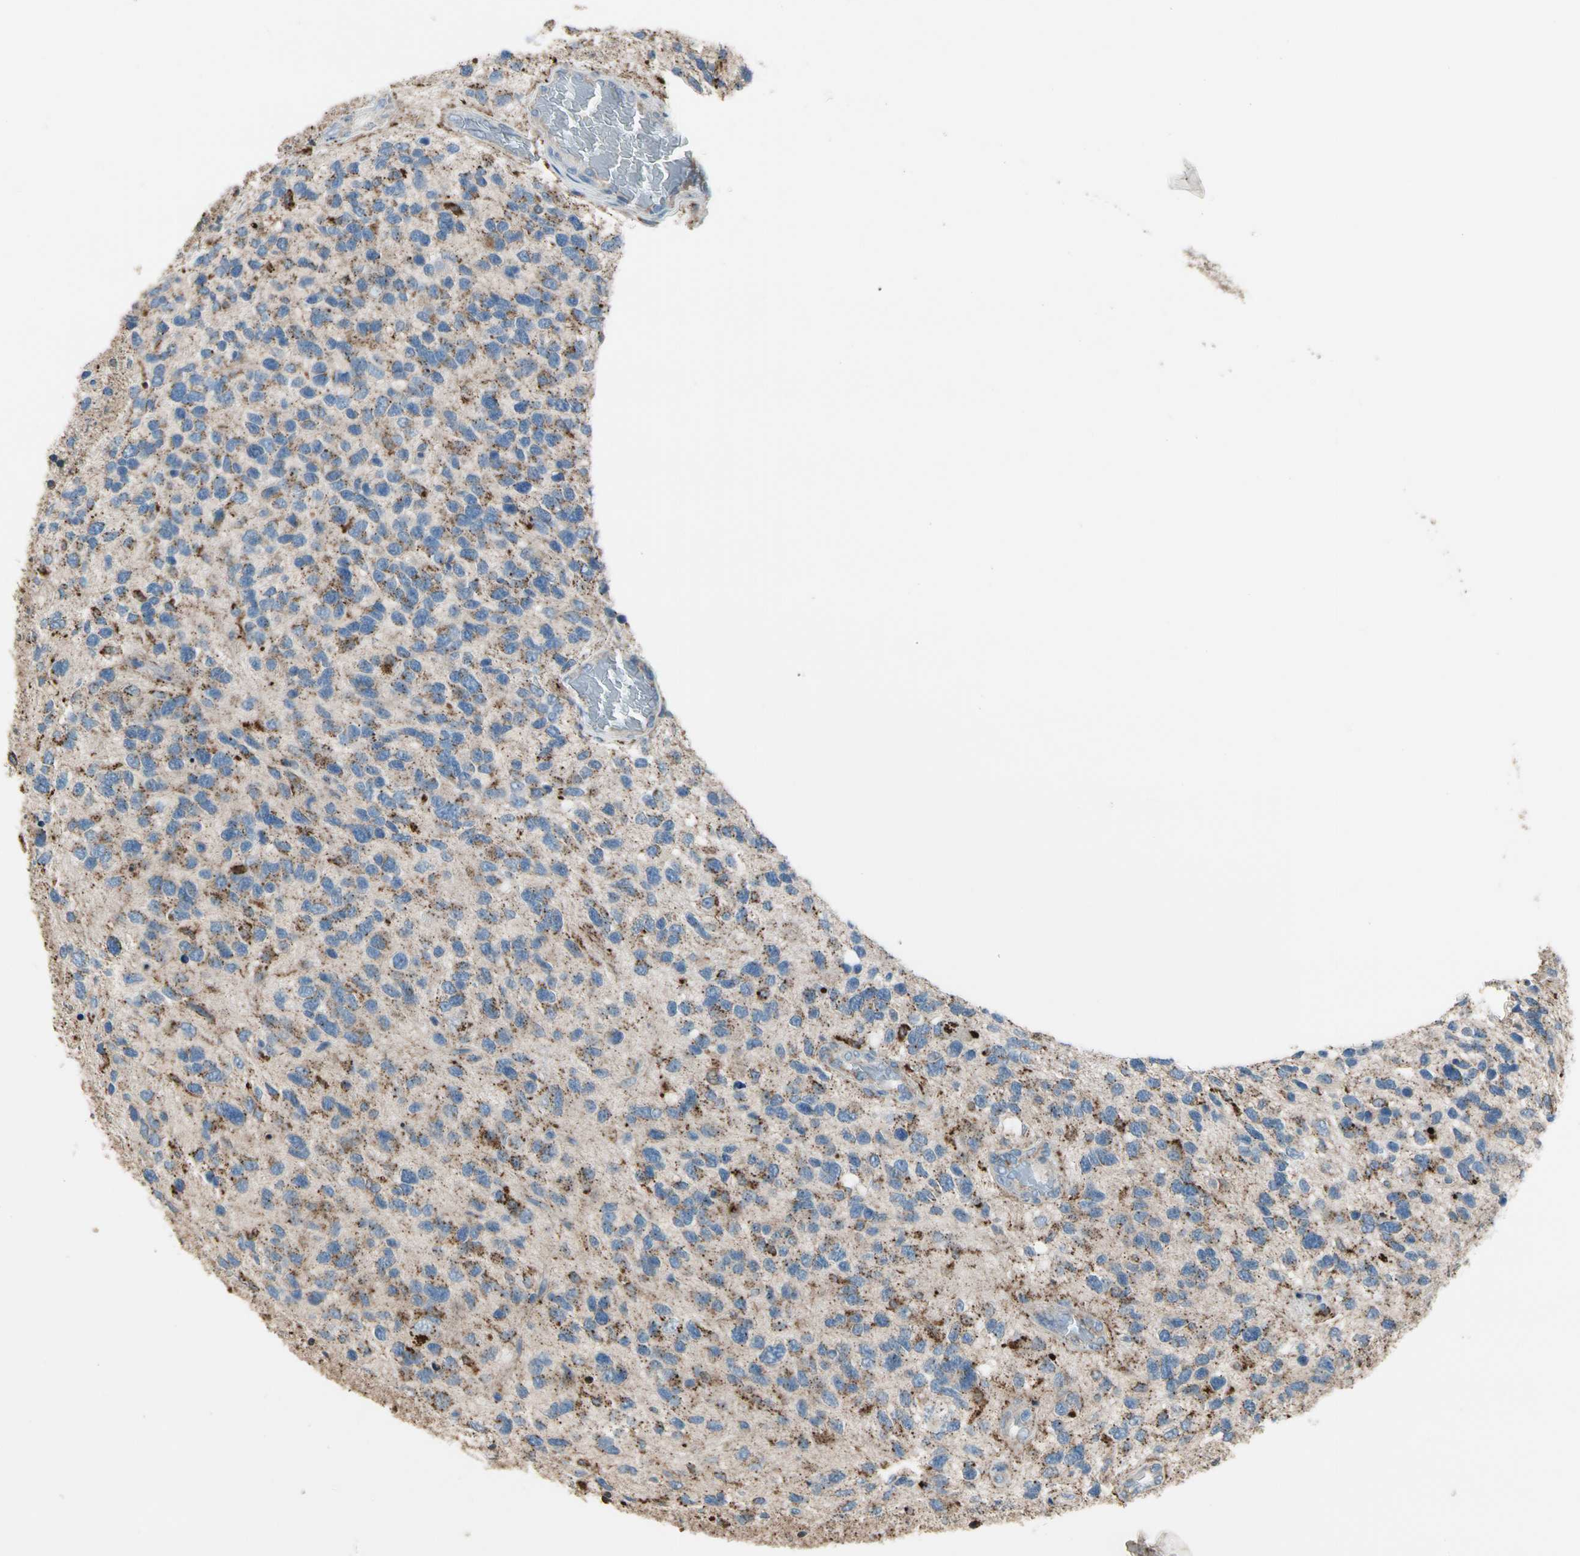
{"staining": {"intensity": "moderate", "quantity": "<25%", "location": "cytoplasmic/membranous"}, "tissue": "glioma", "cell_type": "Tumor cells", "image_type": "cancer", "snomed": [{"axis": "morphology", "description": "Glioma, malignant, High grade"}, {"axis": "topography", "description": "Brain"}], "caption": "Protein staining demonstrates moderate cytoplasmic/membranous expression in about <25% of tumor cells in malignant high-grade glioma. (IHC, brightfield microscopy, high magnification).", "gene": "GM2A", "patient": {"sex": "female", "age": 58}}